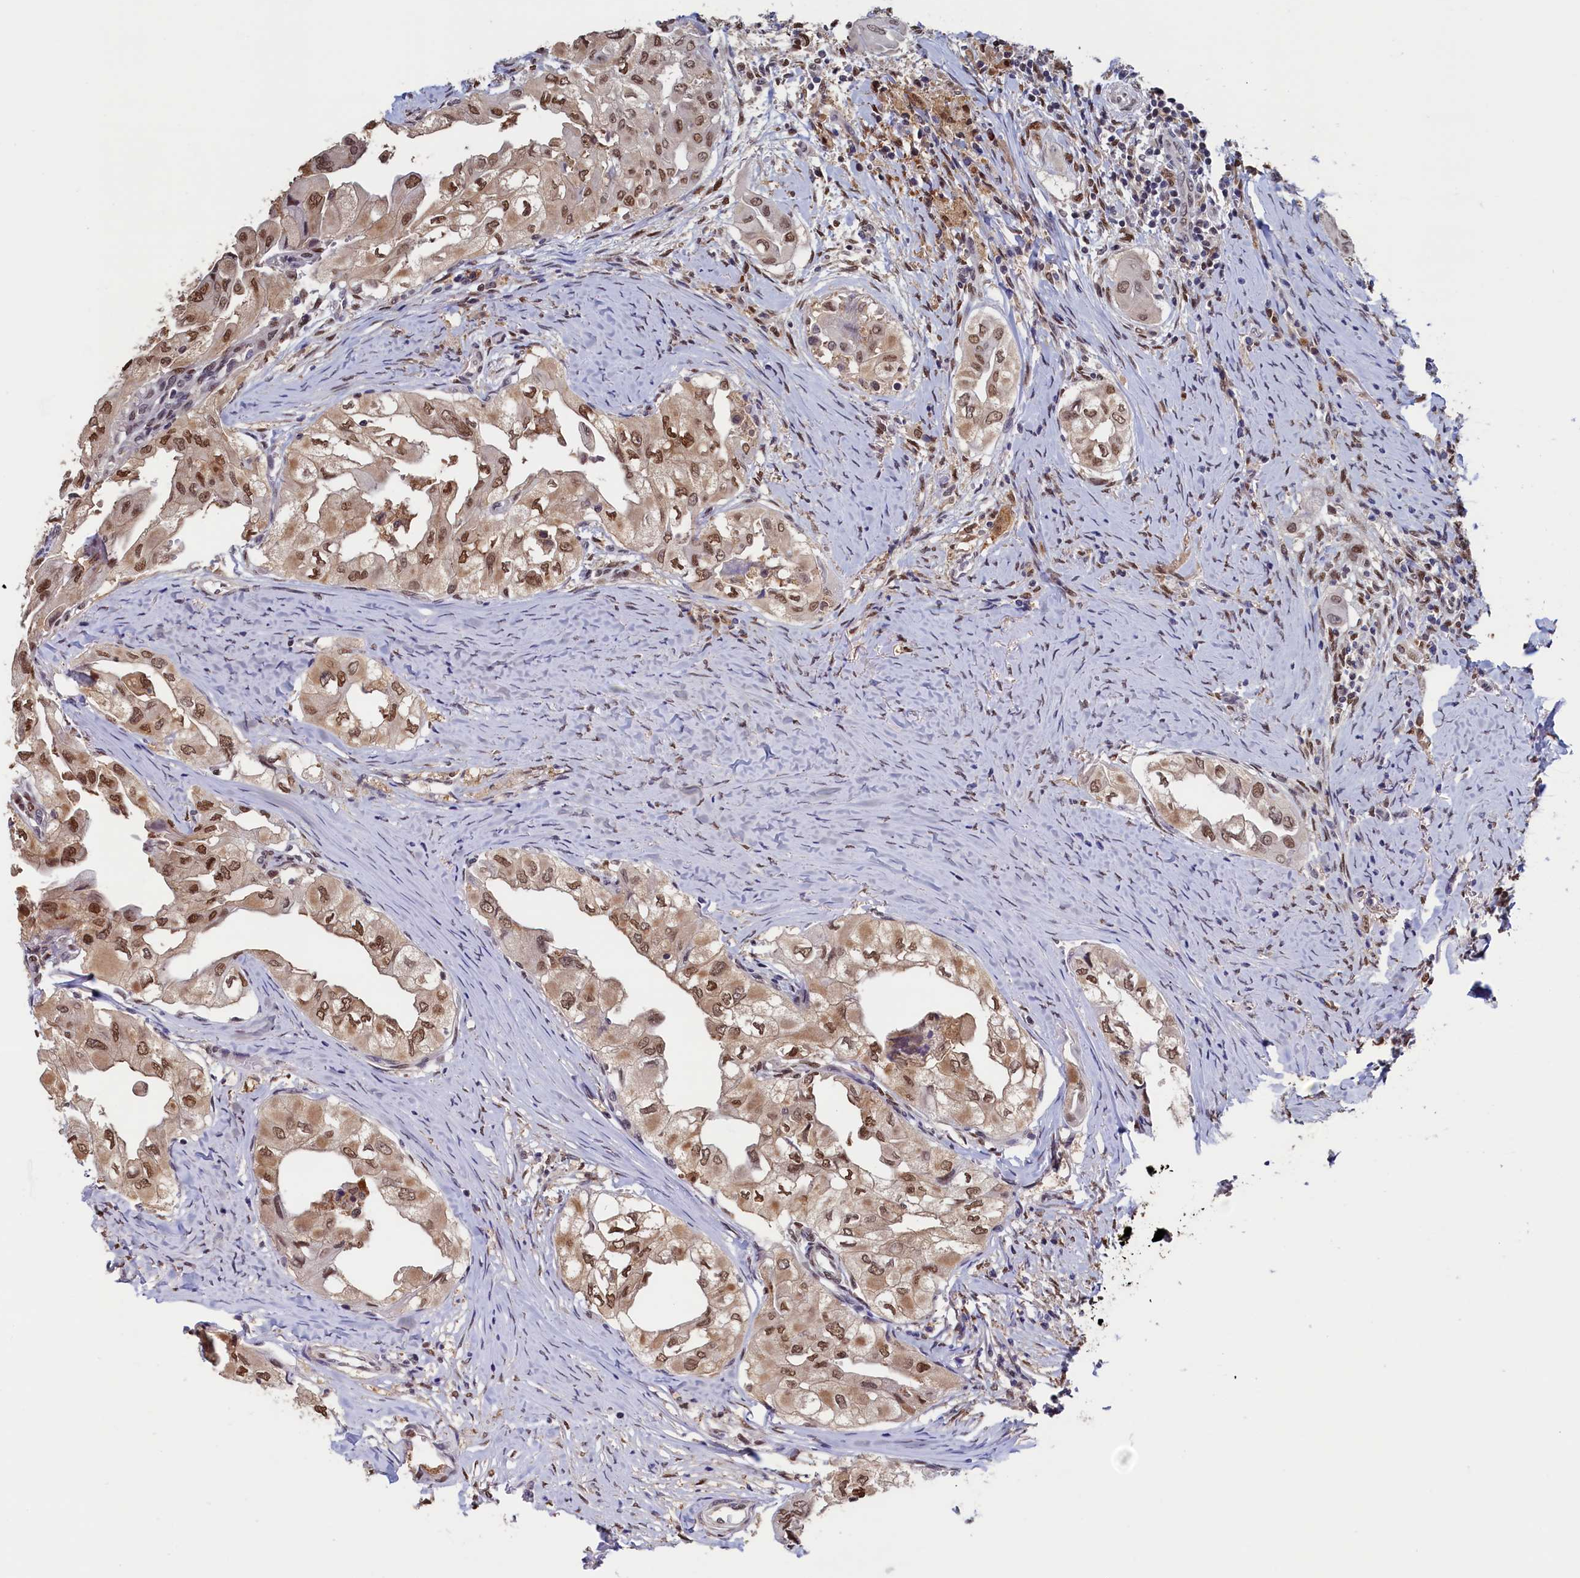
{"staining": {"intensity": "moderate", "quantity": ">75%", "location": "cytoplasmic/membranous,nuclear"}, "tissue": "thyroid cancer", "cell_type": "Tumor cells", "image_type": "cancer", "snomed": [{"axis": "morphology", "description": "Papillary adenocarcinoma, NOS"}, {"axis": "topography", "description": "Thyroid gland"}], "caption": "The photomicrograph demonstrates immunohistochemical staining of thyroid papillary adenocarcinoma. There is moderate cytoplasmic/membranous and nuclear expression is appreciated in about >75% of tumor cells. (brown staining indicates protein expression, while blue staining denotes nuclei).", "gene": "AHCY", "patient": {"sex": "female", "age": 59}}